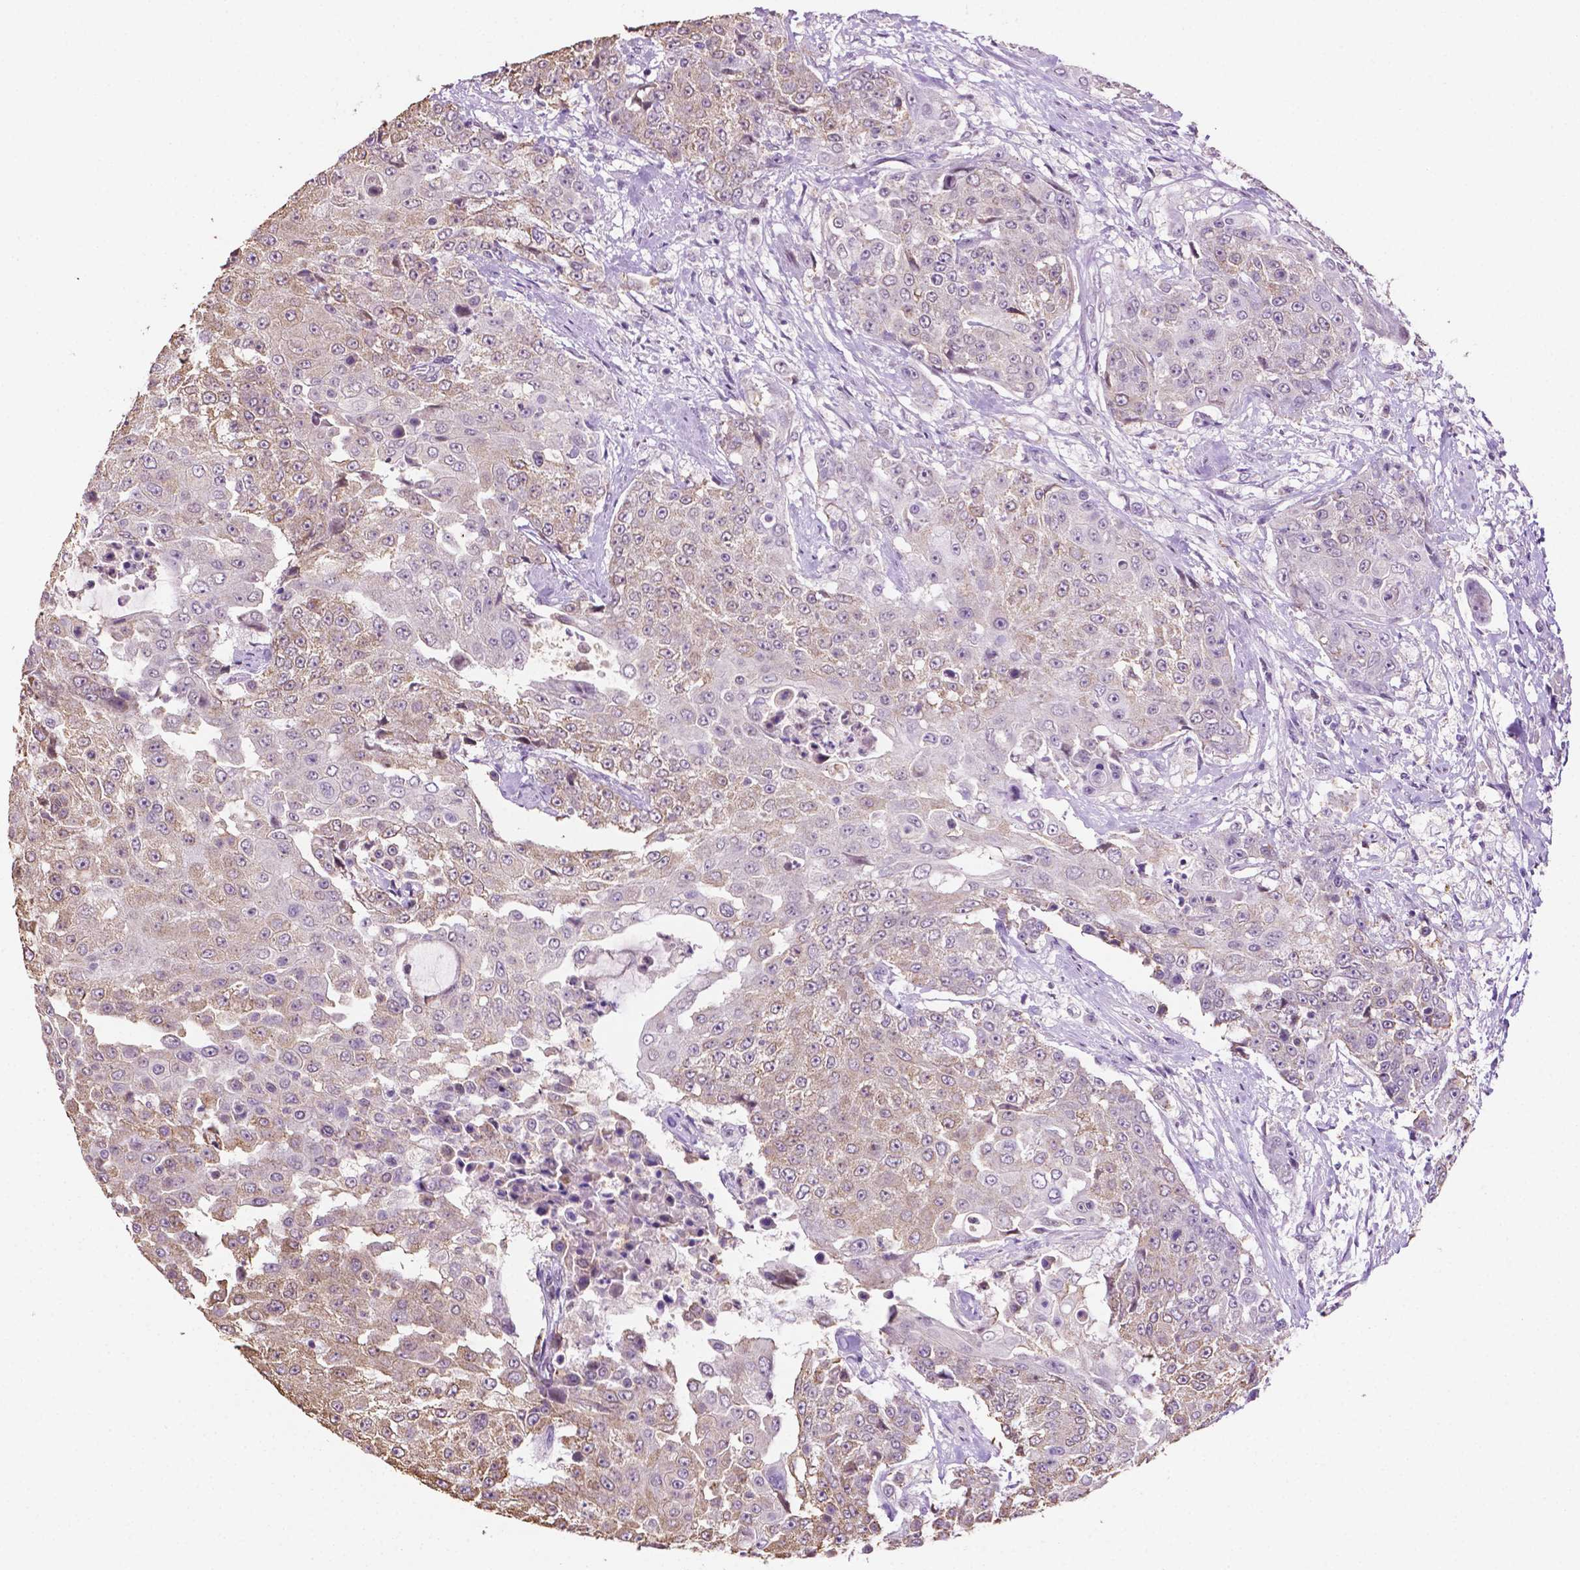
{"staining": {"intensity": "weak", "quantity": ">75%", "location": "cytoplasmic/membranous"}, "tissue": "urothelial cancer", "cell_type": "Tumor cells", "image_type": "cancer", "snomed": [{"axis": "morphology", "description": "Urothelial carcinoma, High grade"}, {"axis": "topography", "description": "Urinary bladder"}], "caption": "This is a micrograph of immunohistochemistry staining of urothelial cancer, which shows weak positivity in the cytoplasmic/membranous of tumor cells.", "gene": "PTPN6", "patient": {"sex": "female", "age": 63}}